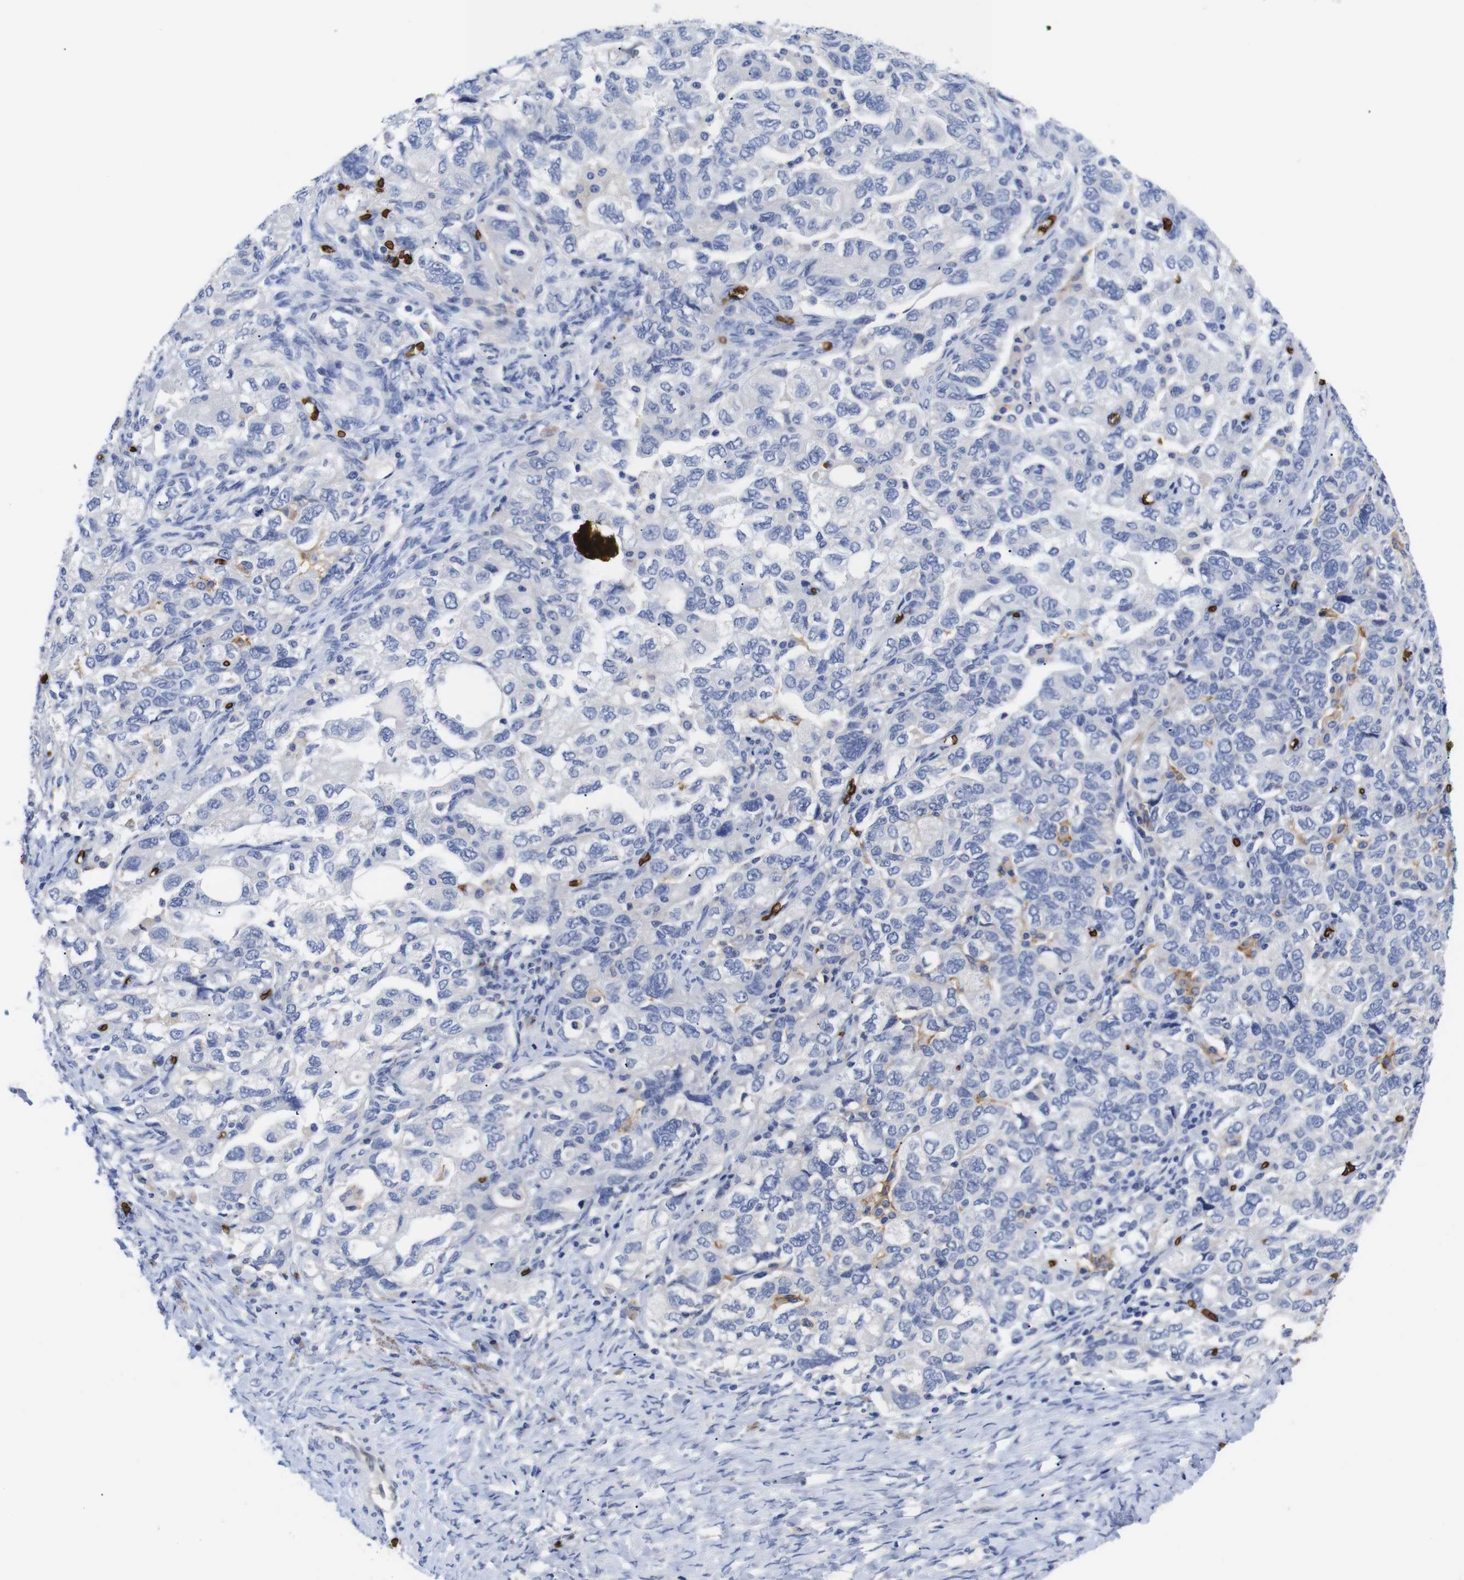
{"staining": {"intensity": "negative", "quantity": "none", "location": "none"}, "tissue": "ovarian cancer", "cell_type": "Tumor cells", "image_type": "cancer", "snomed": [{"axis": "morphology", "description": "Carcinoma, NOS"}, {"axis": "morphology", "description": "Cystadenocarcinoma, serous, NOS"}, {"axis": "topography", "description": "Ovary"}], "caption": "This is an IHC micrograph of serous cystadenocarcinoma (ovarian). There is no positivity in tumor cells.", "gene": "S1PR2", "patient": {"sex": "female", "age": 69}}